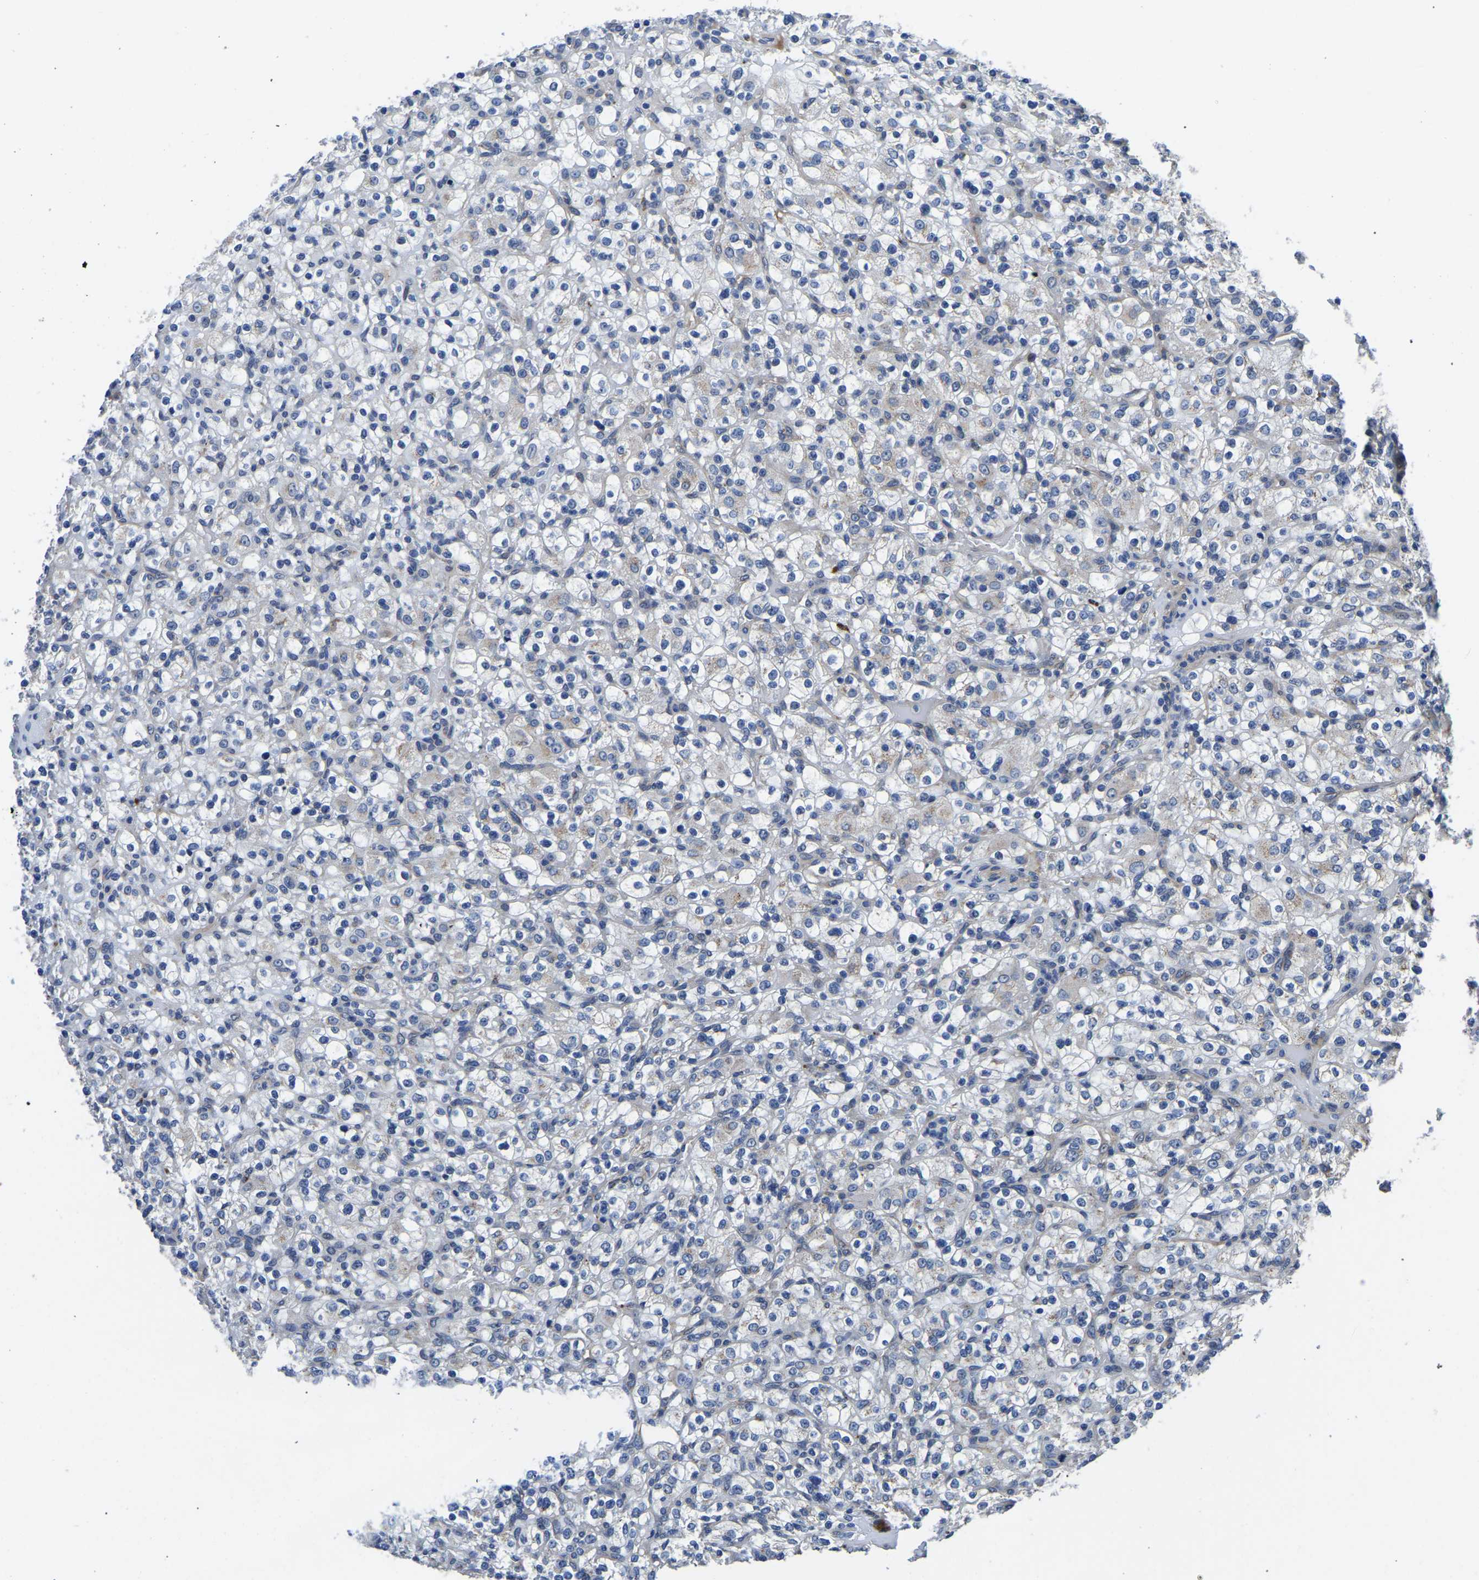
{"staining": {"intensity": "negative", "quantity": "none", "location": "none"}, "tissue": "renal cancer", "cell_type": "Tumor cells", "image_type": "cancer", "snomed": [{"axis": "morphology", "description": "Normal tissue, NOS"}, {"axis": "morphology", "description": "Adenocarcinoma, NOS"}, {"axis": "topography", "description": "Kidney"}], "caption": "Human renal adenocarcinoma stained for a protein using IHC shows no positivity in tumor cells.", "gene": "PDLIM7", "patient": {"sex": "female", "age": 72}}